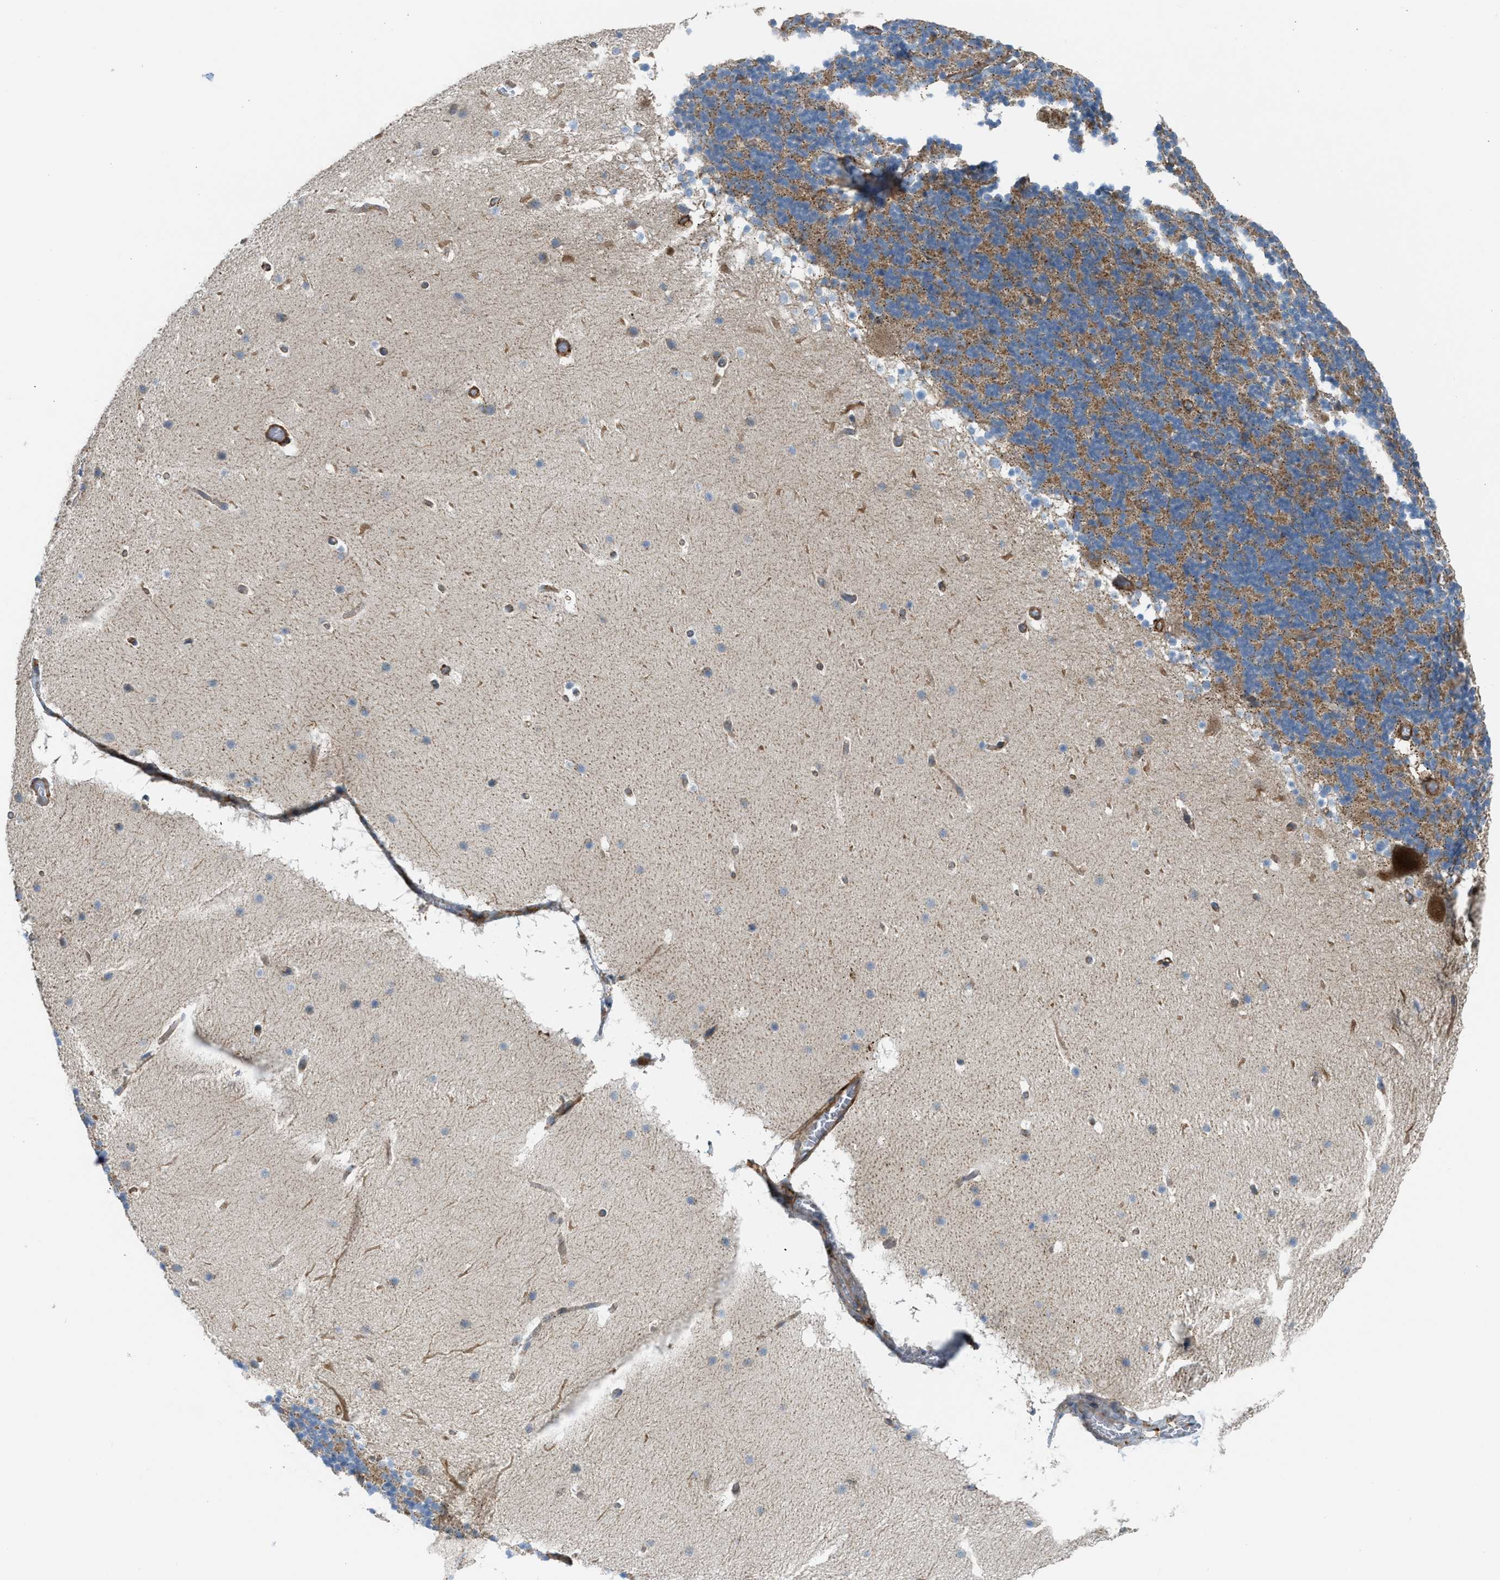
{"staining": {"intensity": "moderate", "quantity": ">75%", "location": "cytoplasmic/membranous"}, "tissue": "cerebellum", "cell_type": "Cells in granular layer", "image_type": "normal", "snomed": [{"axis": "morphology", "description": "Normal tissue, NOS"}, {"axis": "topography", "description": "Cerebellum"}], "caption": "Immunohistochemistry (IHC) of normal human cerebellum shows medium levels of moderate cytoplasmic/membranous positivity in about >75% of cells in granular layer. (DAB (3,3'-diaminobenzidine) IHC, brown staining for protein, blue staining for nuclei).", "gene": "SLC10A3", "patient": {"sex": "male", "age": 45}}